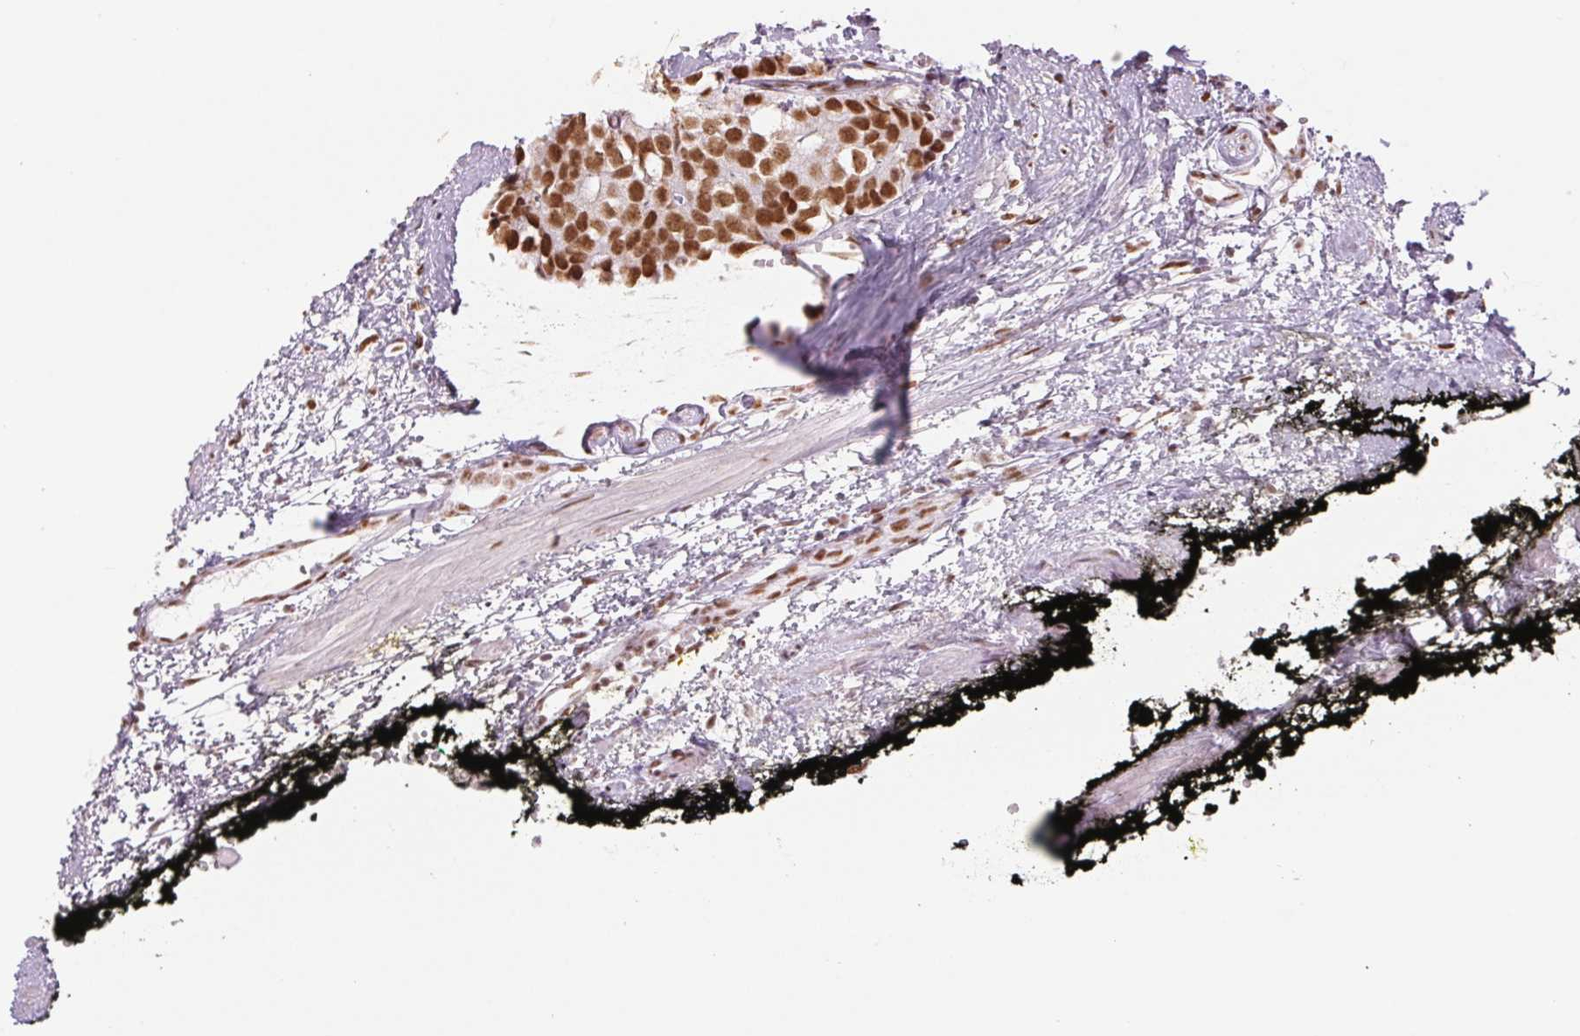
{"staining": {"intensity": "strong", "quantity": ">75%", "location": "nuclear"}, "tissue": "prostate cancer", "cell_type": "Tumor cells", "image_type": "cancer", "snomed": [{"axis": "morphology", "description": "Adenocarcinoma, High grade"}, {"axis": "topography", "description": "Prostate"}], "caption": "This is a micrograph of immunohistochemistry (IHC) staining of prostate cancer (adenocarcinoma (high-grade)), which shows strong expression in the nuclear of tumor cells.", "gene": "ZFR2", "patient": {"sex": "male", "age": 71}}